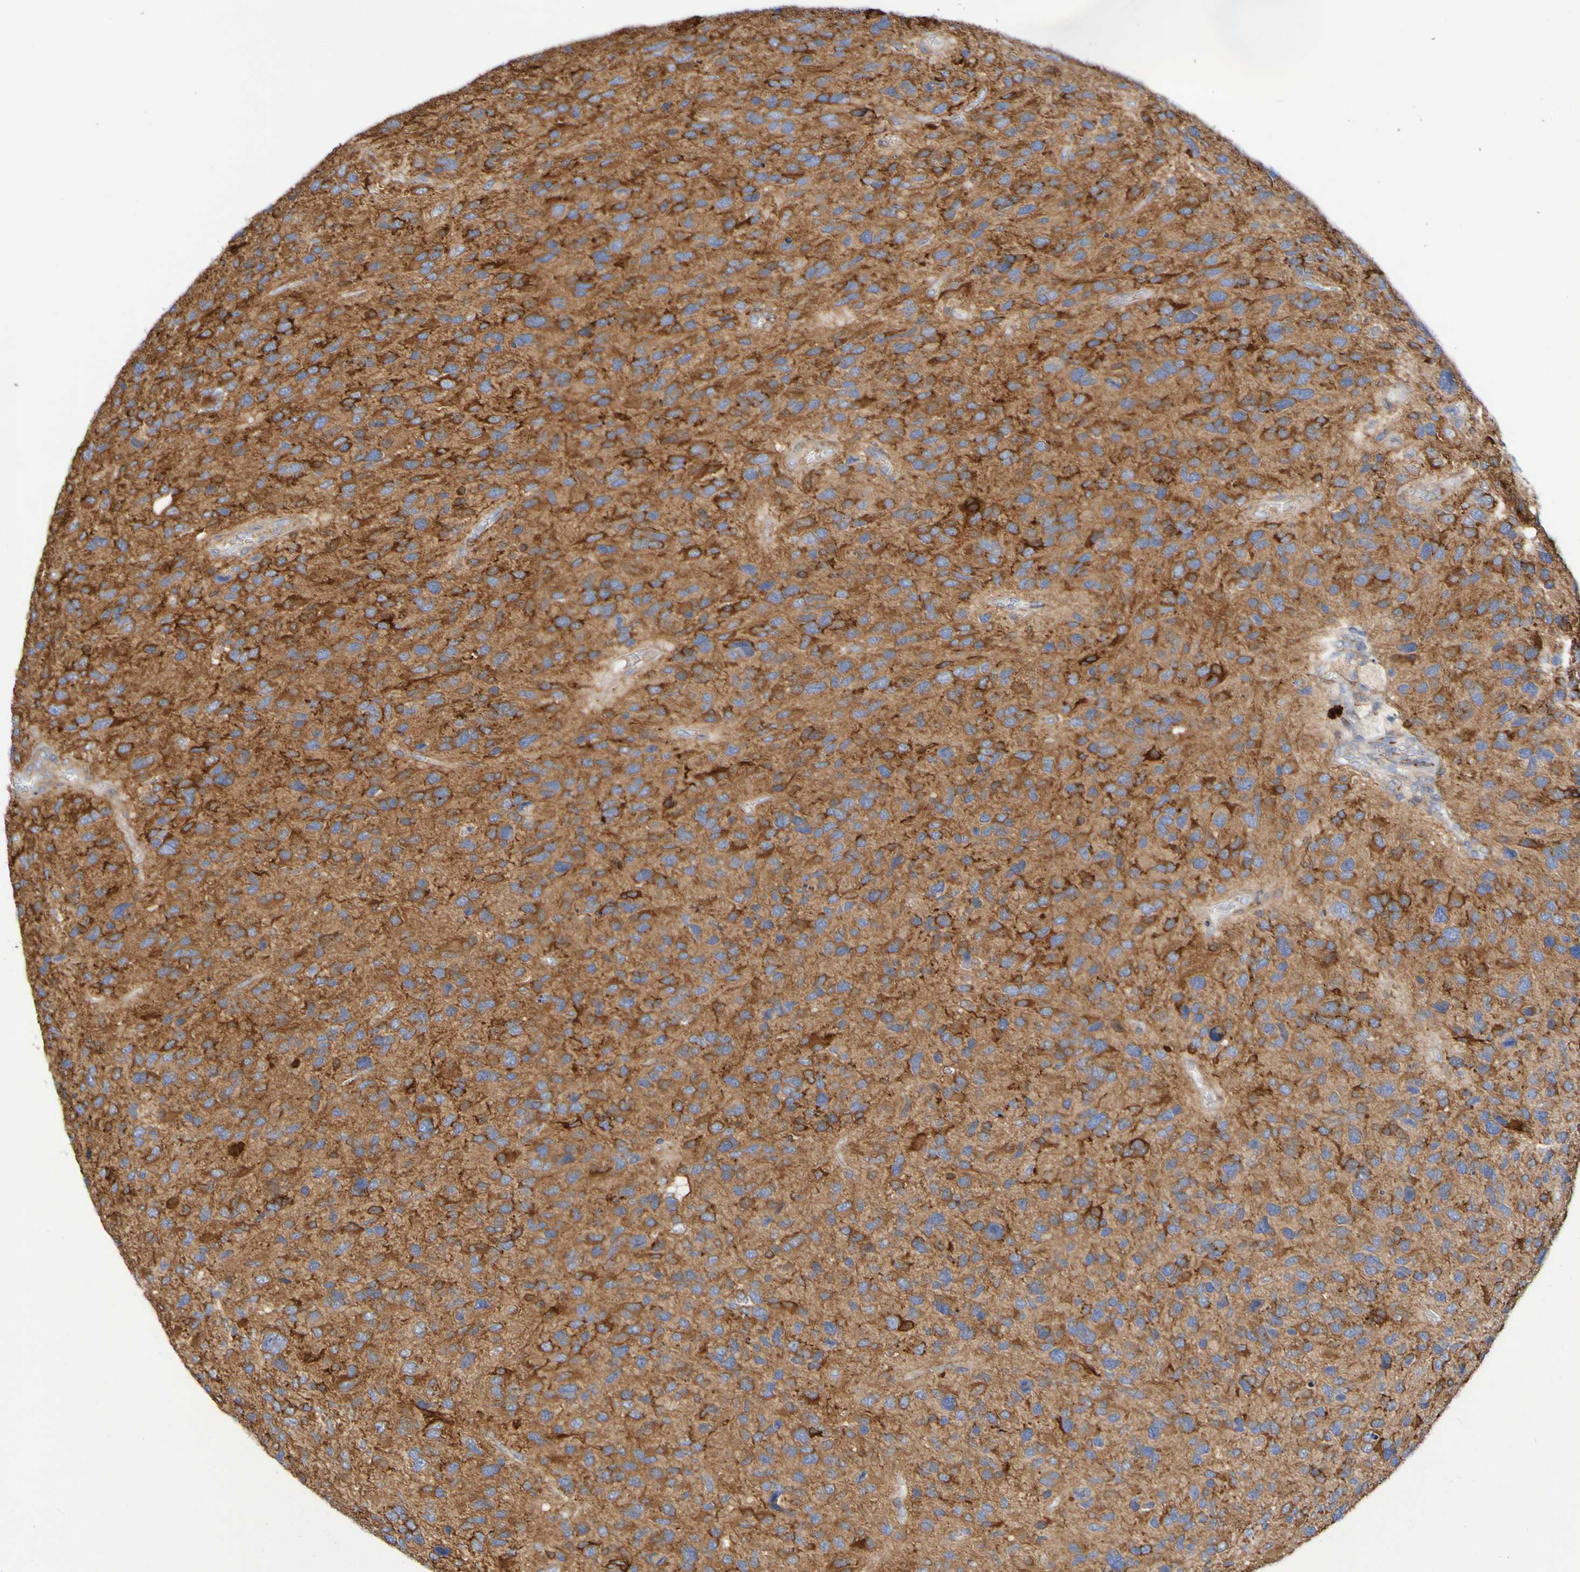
{"staining": {"intensity": "strong", "quantity": ">75%", "location": "cytoplasmic/membranous"}, "tissue": "glioma", "cell_type": "Tumor cells", "image_type": "cancer", "snomed": [{"axis": "morphology", "description": "Glioma, malignant, High grade"}, {"axis": "topography", "description": "Brain"}], "caption": "Glioma stained with a protein marker shows strong staining in tumor cells.", "gene": "SCRG1", "patient": {"sex": "female", "age": 58}}